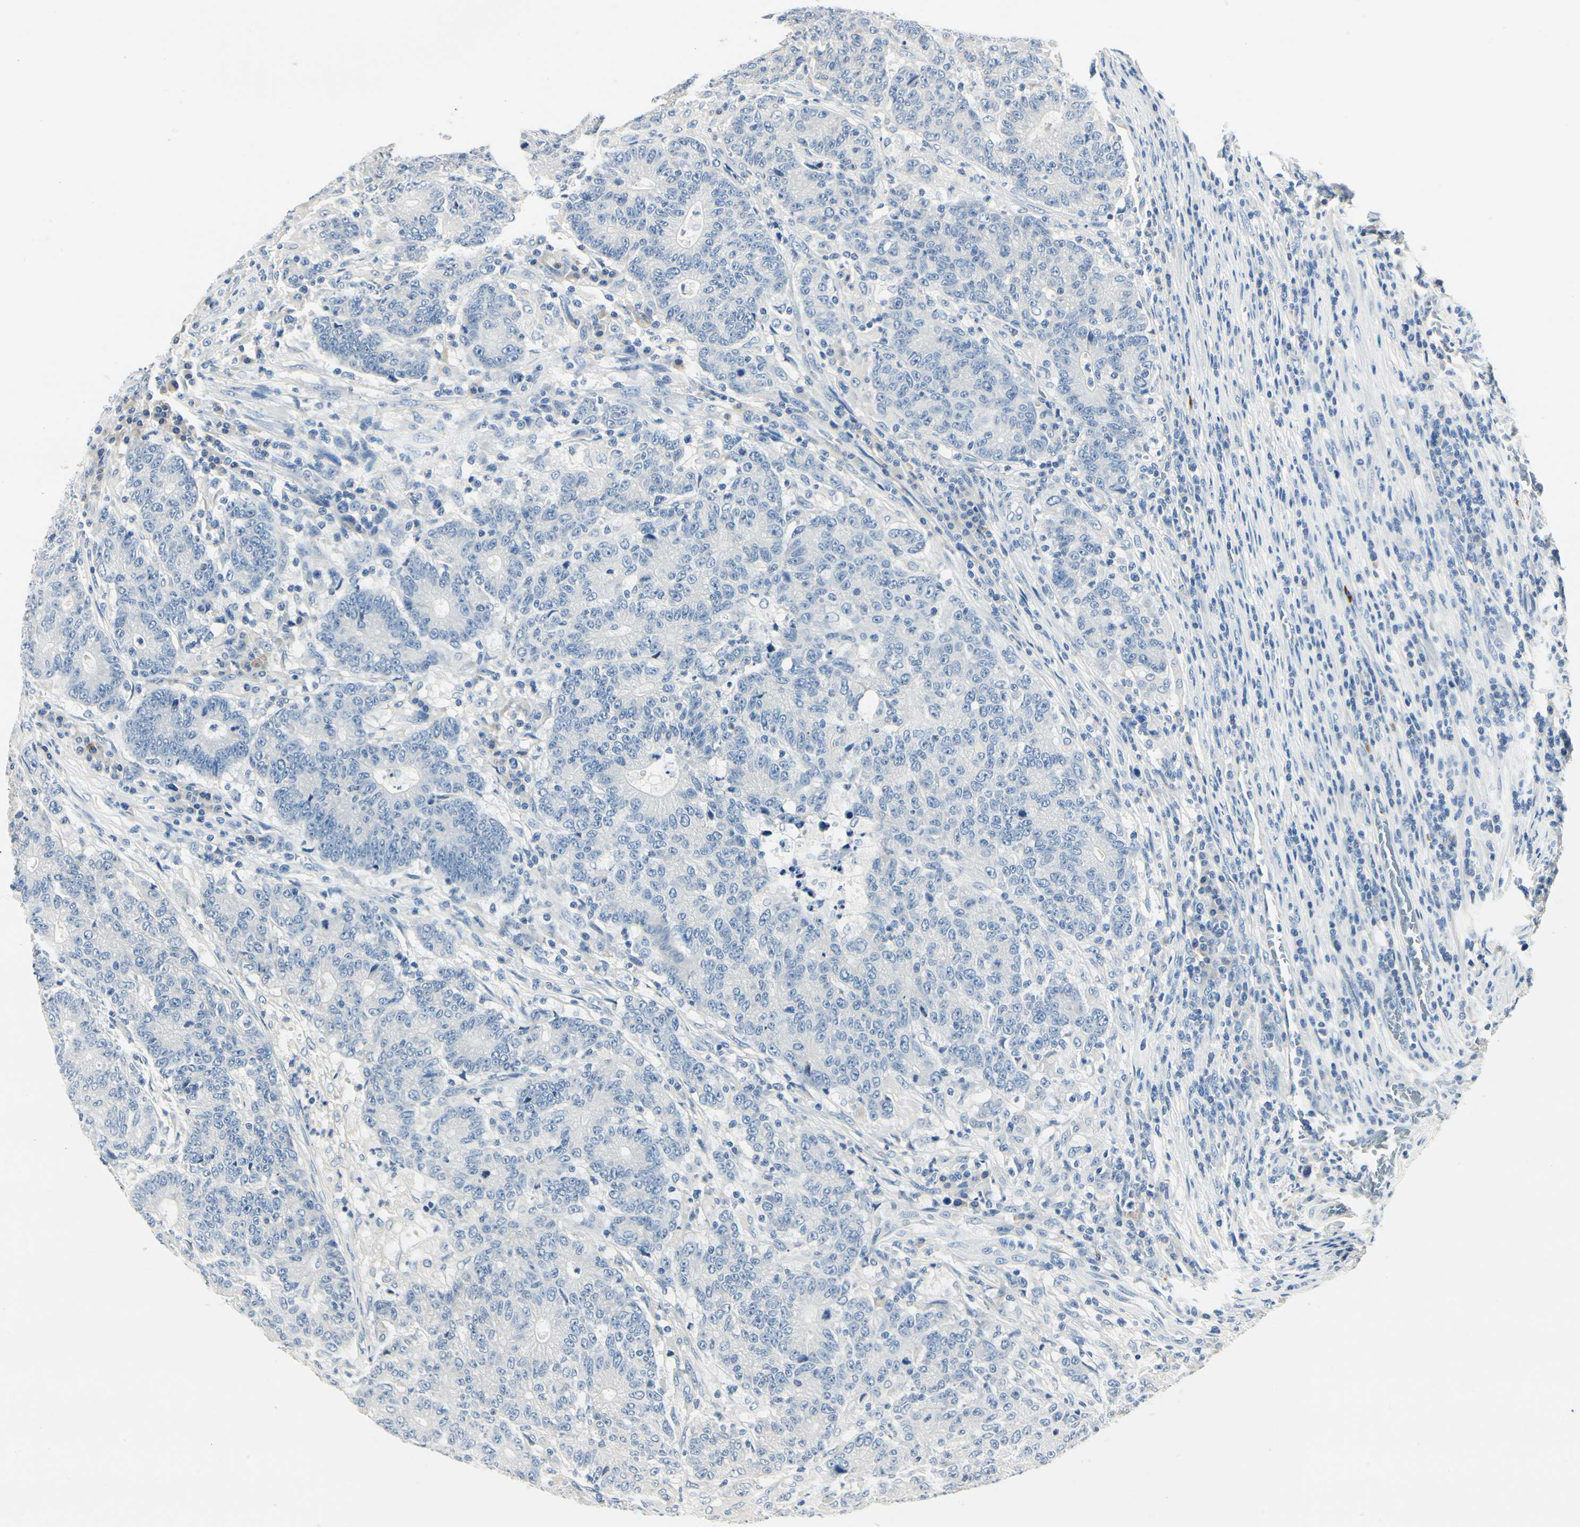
{"staining": {"intensity": "negative", "quantity": "none", "location": "none"}, "tissue": "colorectal cancer", "cell_type": "Tumor cells", "image_type": "cancer", "snomed": [{"axis": "morphology", "description": "Normal tissue, NOS"}, {"axis": "morphology", "description": "Adenocarcinoma, NOS"}, {"axis": "topography", "description": "Colon"}], "caption": "Tumor cells are negative for protein expression in human colorectal cancer.", "gene": "TGFBR3", "patient": {"sex": "female", "age": 75}}